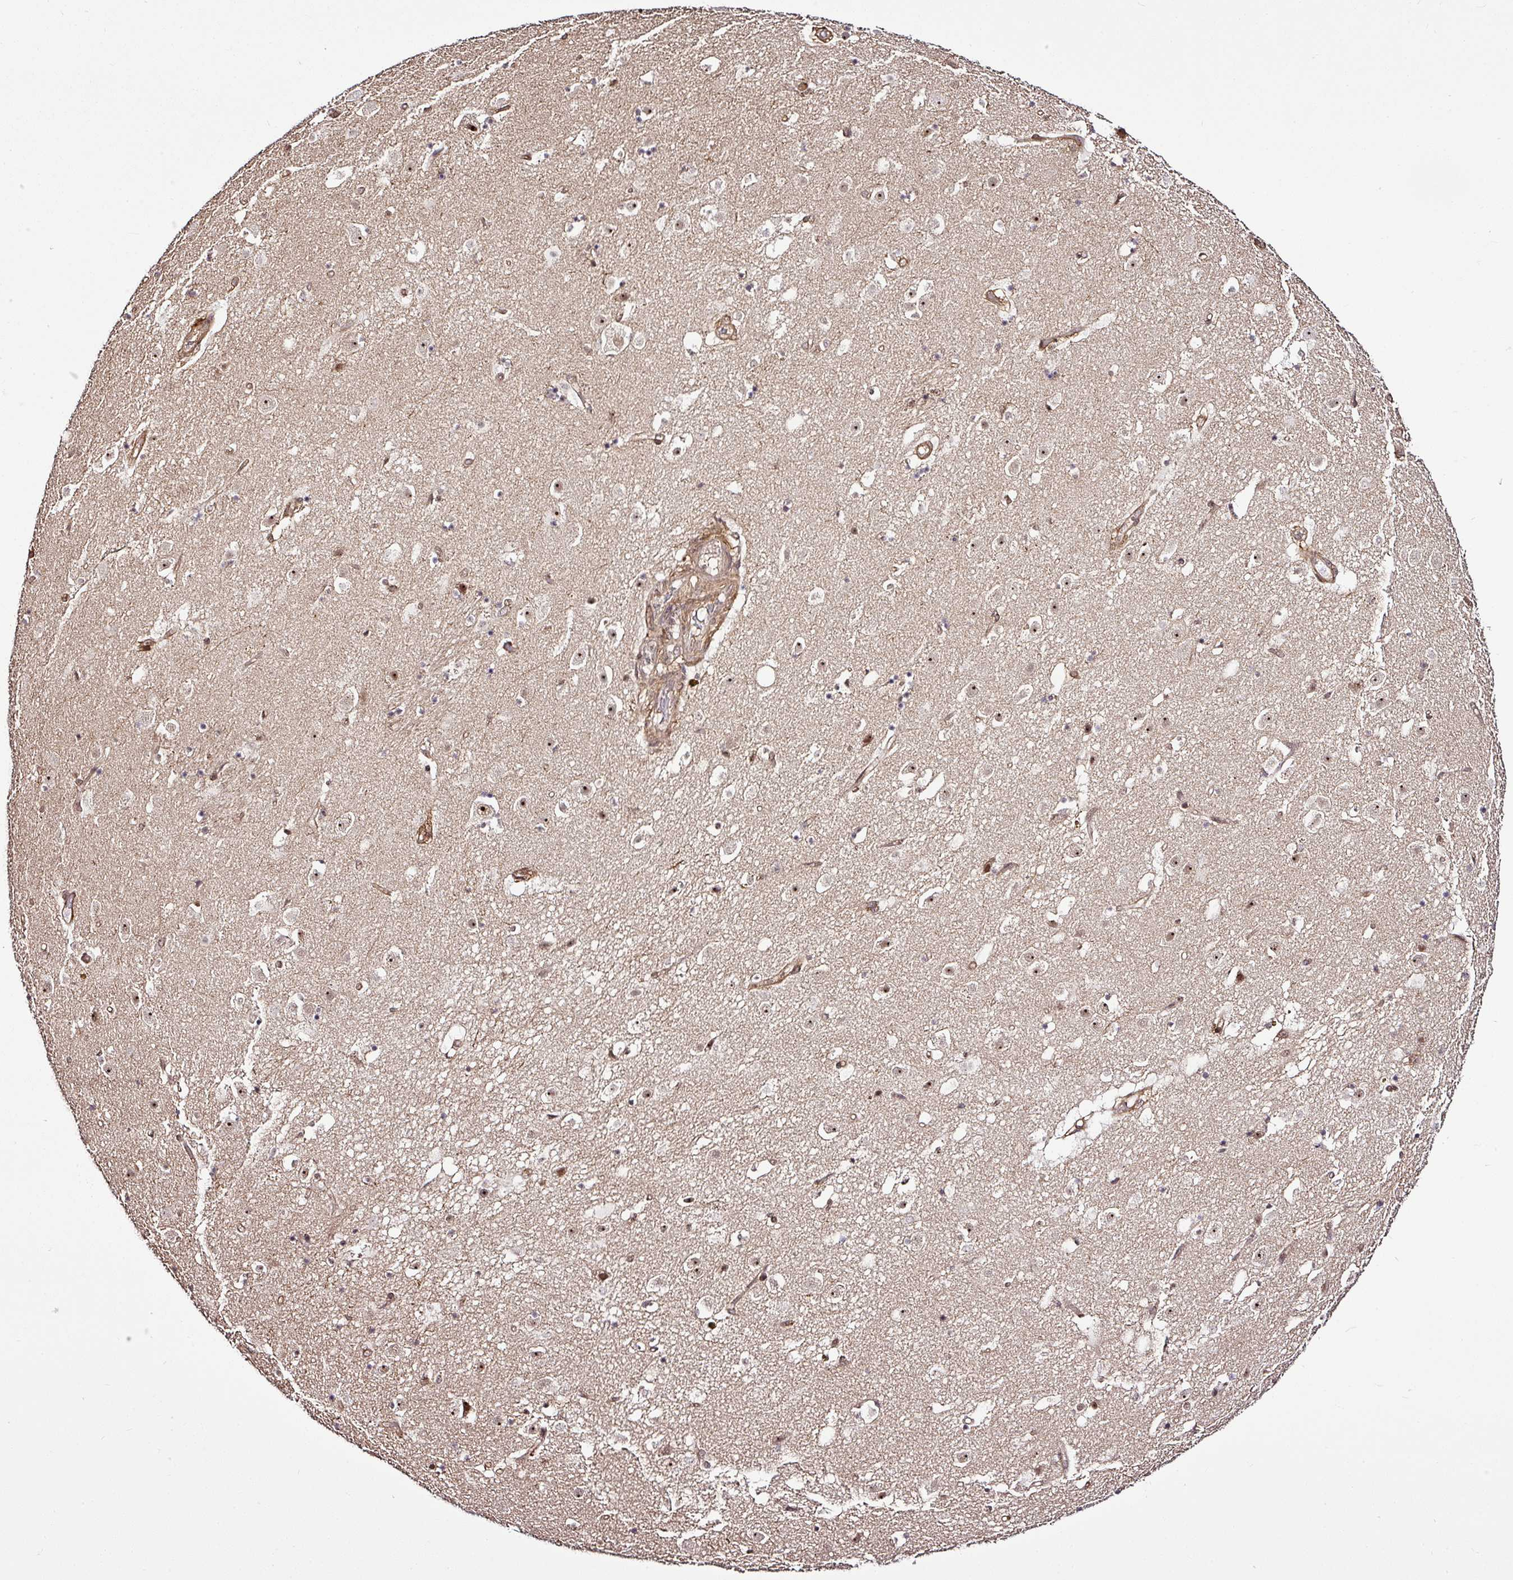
{"staining": {"intensity": "moderate", "quantity": ">75%", "location": "nuclear"}, "tissue": "caudate", "cell_type": "Glial cells", "image_type": "normal", "snomed": [{"axis": "morphology", "description": "Normal tissue, NOS"}, {"axis": "topography", "description": "Lateral ventricle wall"}], "caption": "Protein expression analysis of unremarkable human caudate reveals moderate nuclear positivity in approximately >75% of glial cells.", "gene": "FAM153A", "patient": {"sex": "male", "age": 58}}